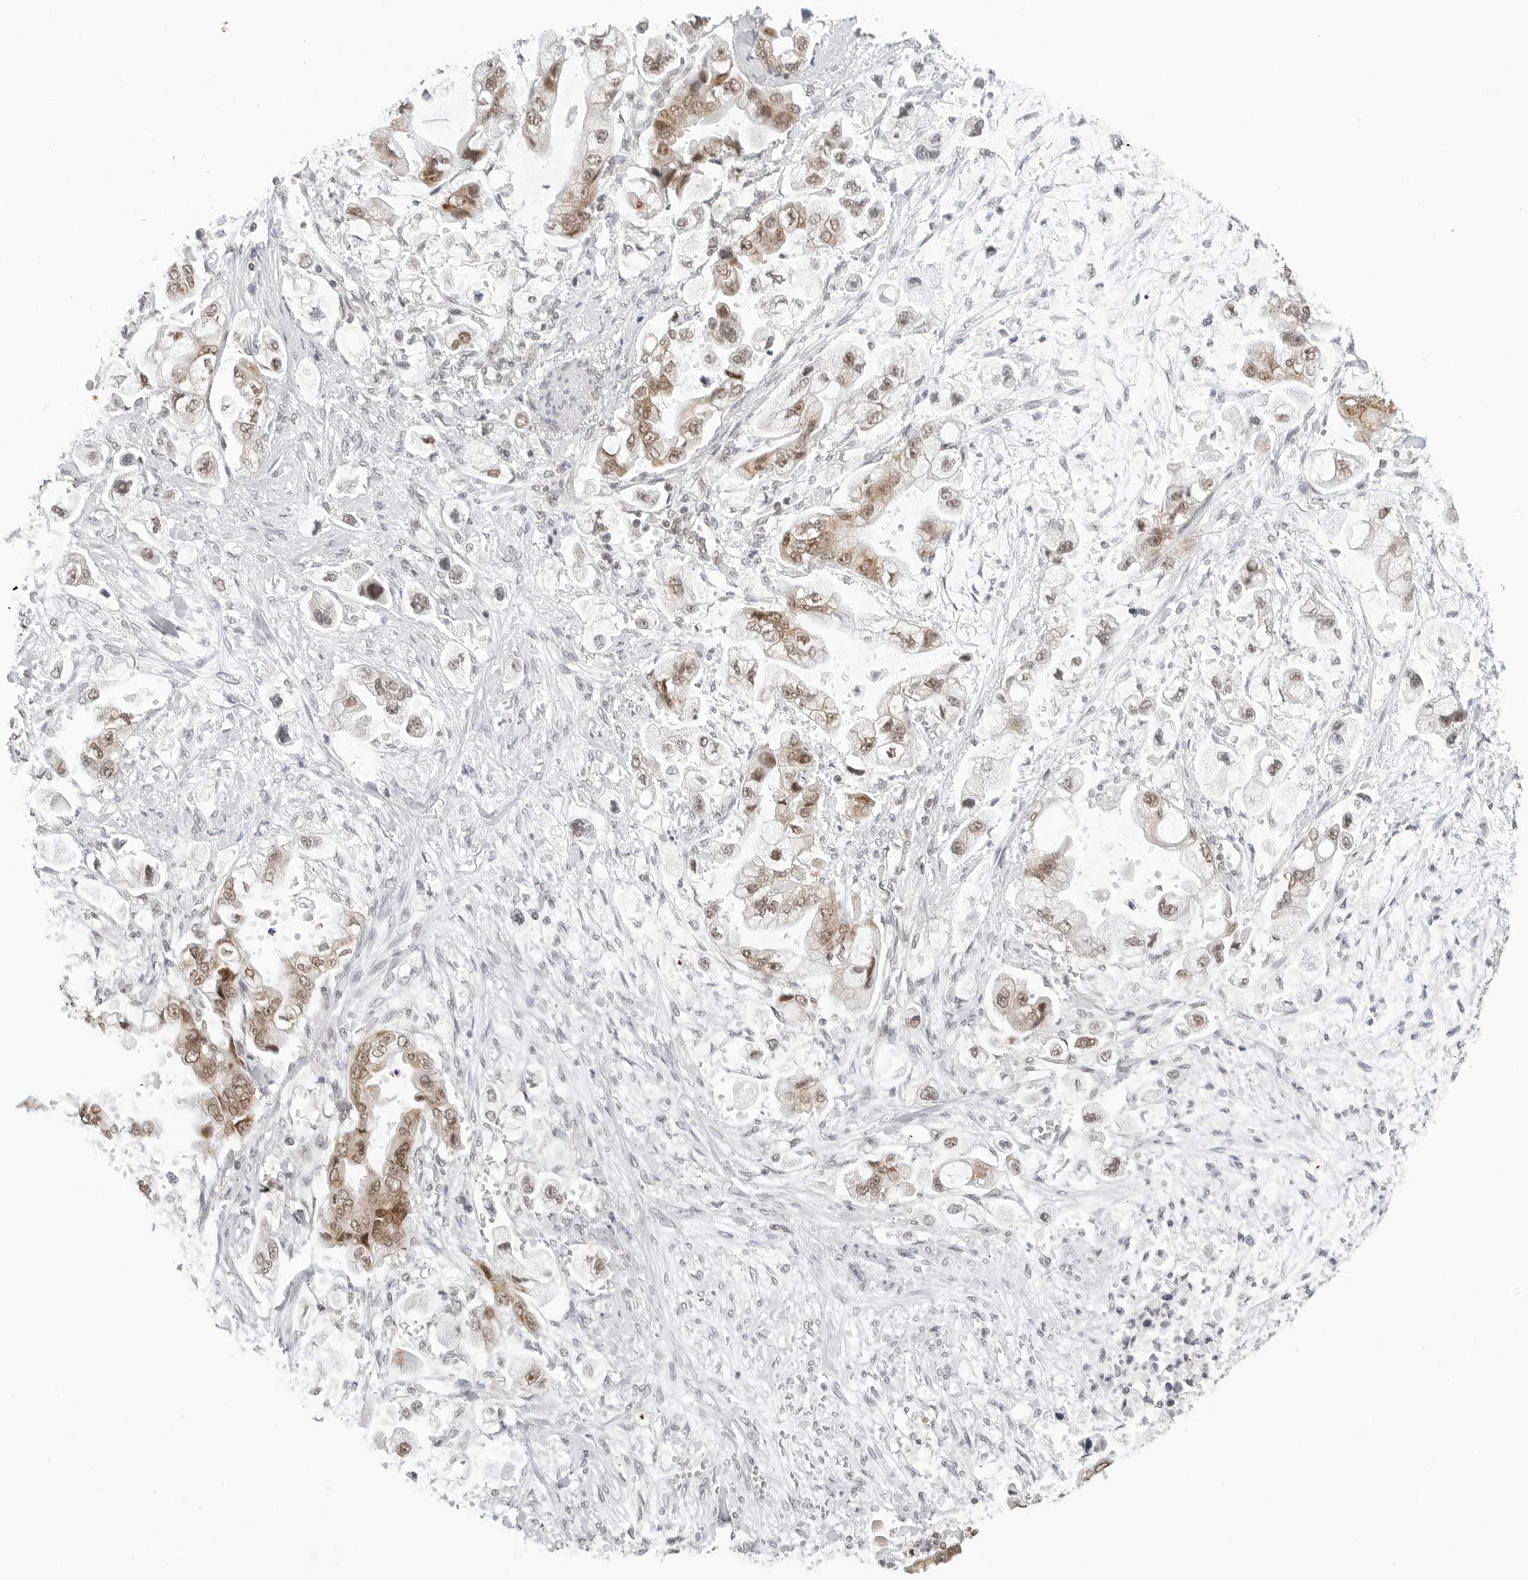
{"staining": {"intensity": "moderate", "quantity": ">75%", "location": "nuclear"}, "tissue": "stomach cancer", "cell_type": "Tumor cells", "image_type": "cancer", "snomed": [{"axis": "morphology", "description": "Adenocarcinoma, NOS"}, {"axis": "topography", "description": "Stomach"}], "caption": "Immunohistochemical staining of human stomach adenocarcinoma shows medium levels of moderate nuclear staining in approximately >75% of tumor cells. (IHC, brightfield microscopy, high magnification).", "gene": "METAP1", "patient": {"sex": "male", "age": 62}}